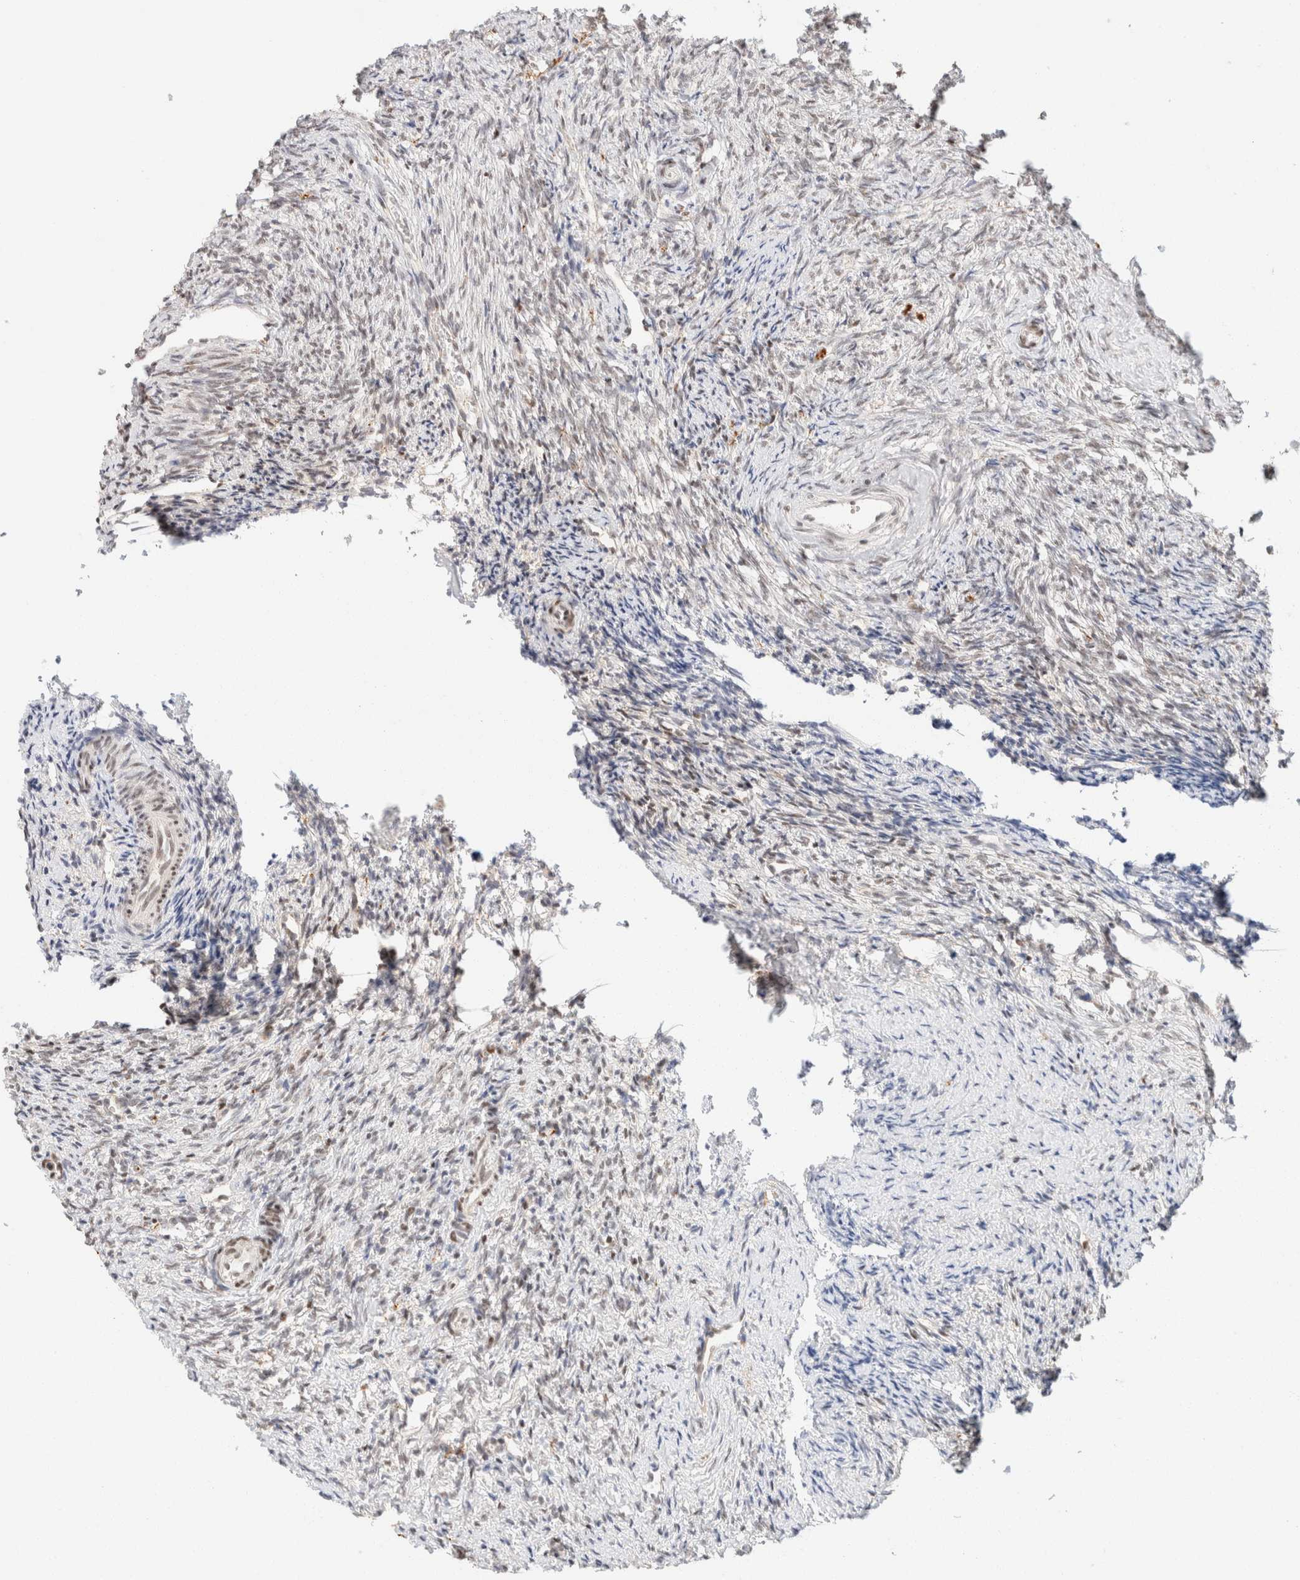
{"staining": {"intensity": "weak", "quantity": "<25%", "location": "nuclear"}, "tissue": "ovary", "cell_type": "Ovarian stroma cells", "image_type": "normal", "snomed": [{"axis": "morphology", "description": "Normal tissue, NOS"}, {"axis": "topography", "description": "Ovary"}], "caption": "This micrograph is of unremarkable ovary stained with immunohistochemistry (IHC) to label a protein in brown with the nuclei are counter-stained blue. There is no expression in ovarian stroma cells. (DAB immunohistochemistry (IHC) visualized using brightfield microscopy, high magnification).", "gene": "ZNF768", "patient": {"sex": "female", "age": 41}}